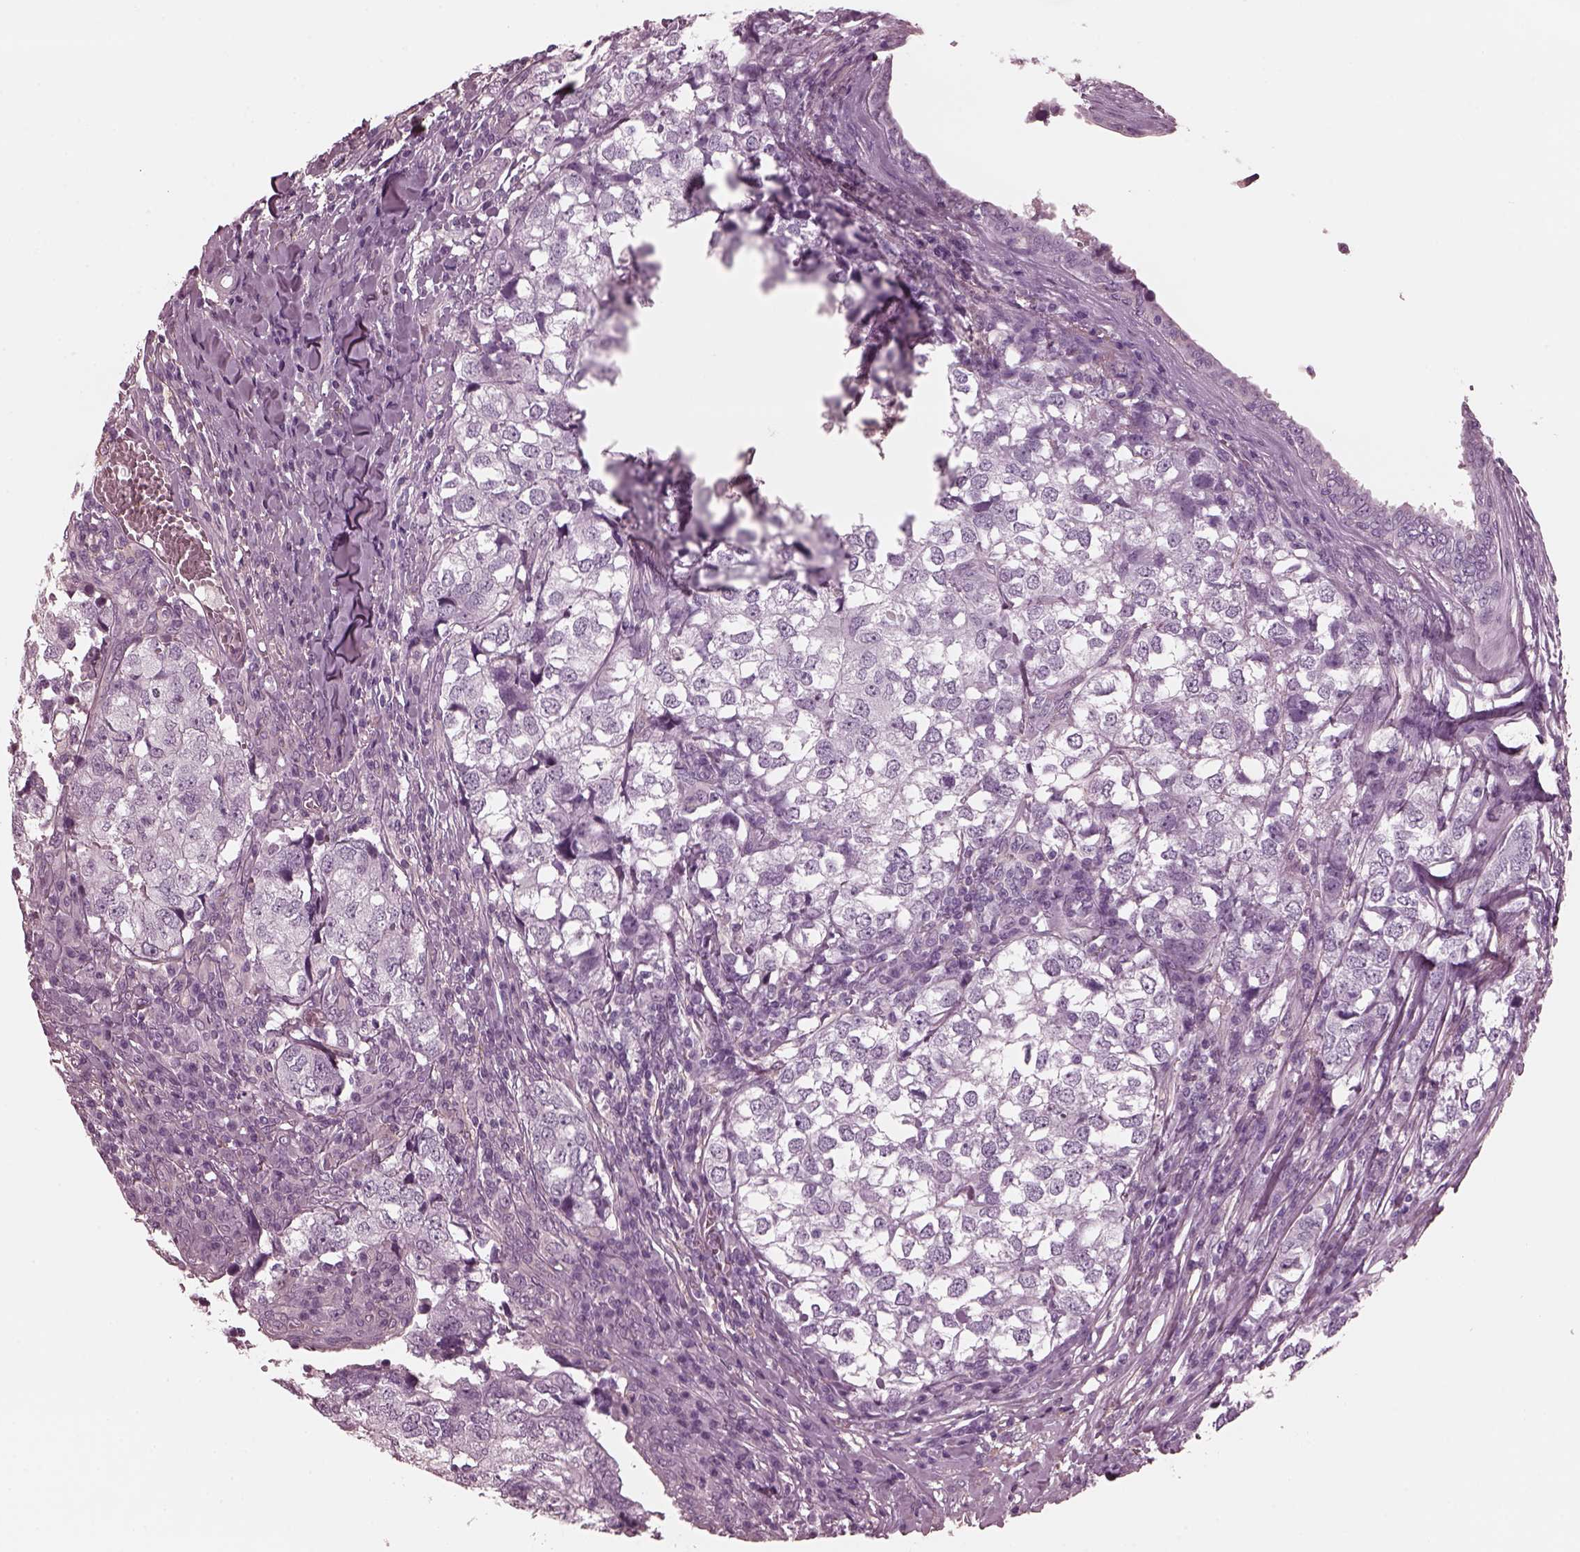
{"staining": {"intensity": "negative", "quantity": "none", "location": "none"}, "tissue": "breast cancer", "cell_type": "Tumor cells", "image_type": "cancer", "snomed": [{"axis": "morphology", "description": "Duct carcinoma"}, {"axis": "topography", "description": "Breast"}], "caption": "Protein analysis of intraductal carcinoma (breast) exhibits no significant expression in tumor cells.", "gene": "CGA", "patient": {"sex": "female", "age": 30}}